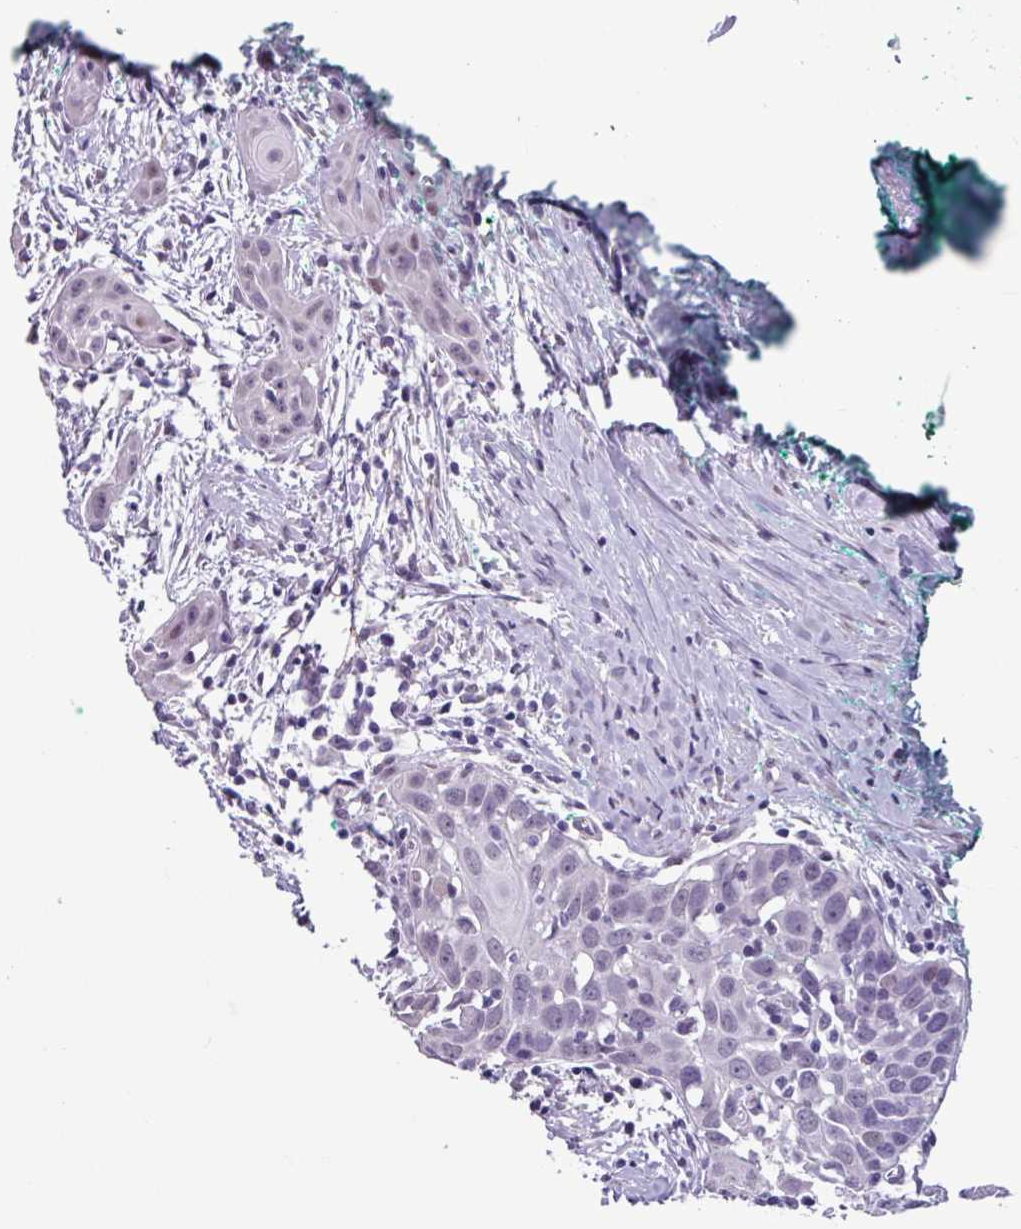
{"staining": {"intensity": "negative", "quantity": "none", "location": "none"}, "tissue": "head and neck cancer", "cell_type": "Tumor cells", "image_type": "cancer", "snomed": [{"axis": "morphology", "description": "Squamous cell carcinoma, NOS"}, {"axis": "topography", "description": "Oral tissue"}, {"axis": "topography", "description": "Head-Neck"}], "caption": "This is a histopathology image of immunohistochemistry (IHC) staining of squamous cell carcinoma (head and neck), which shows no staining in tumor cells.", "gene": "OTX1", "patient": {"sex": "female", "age": 50}}